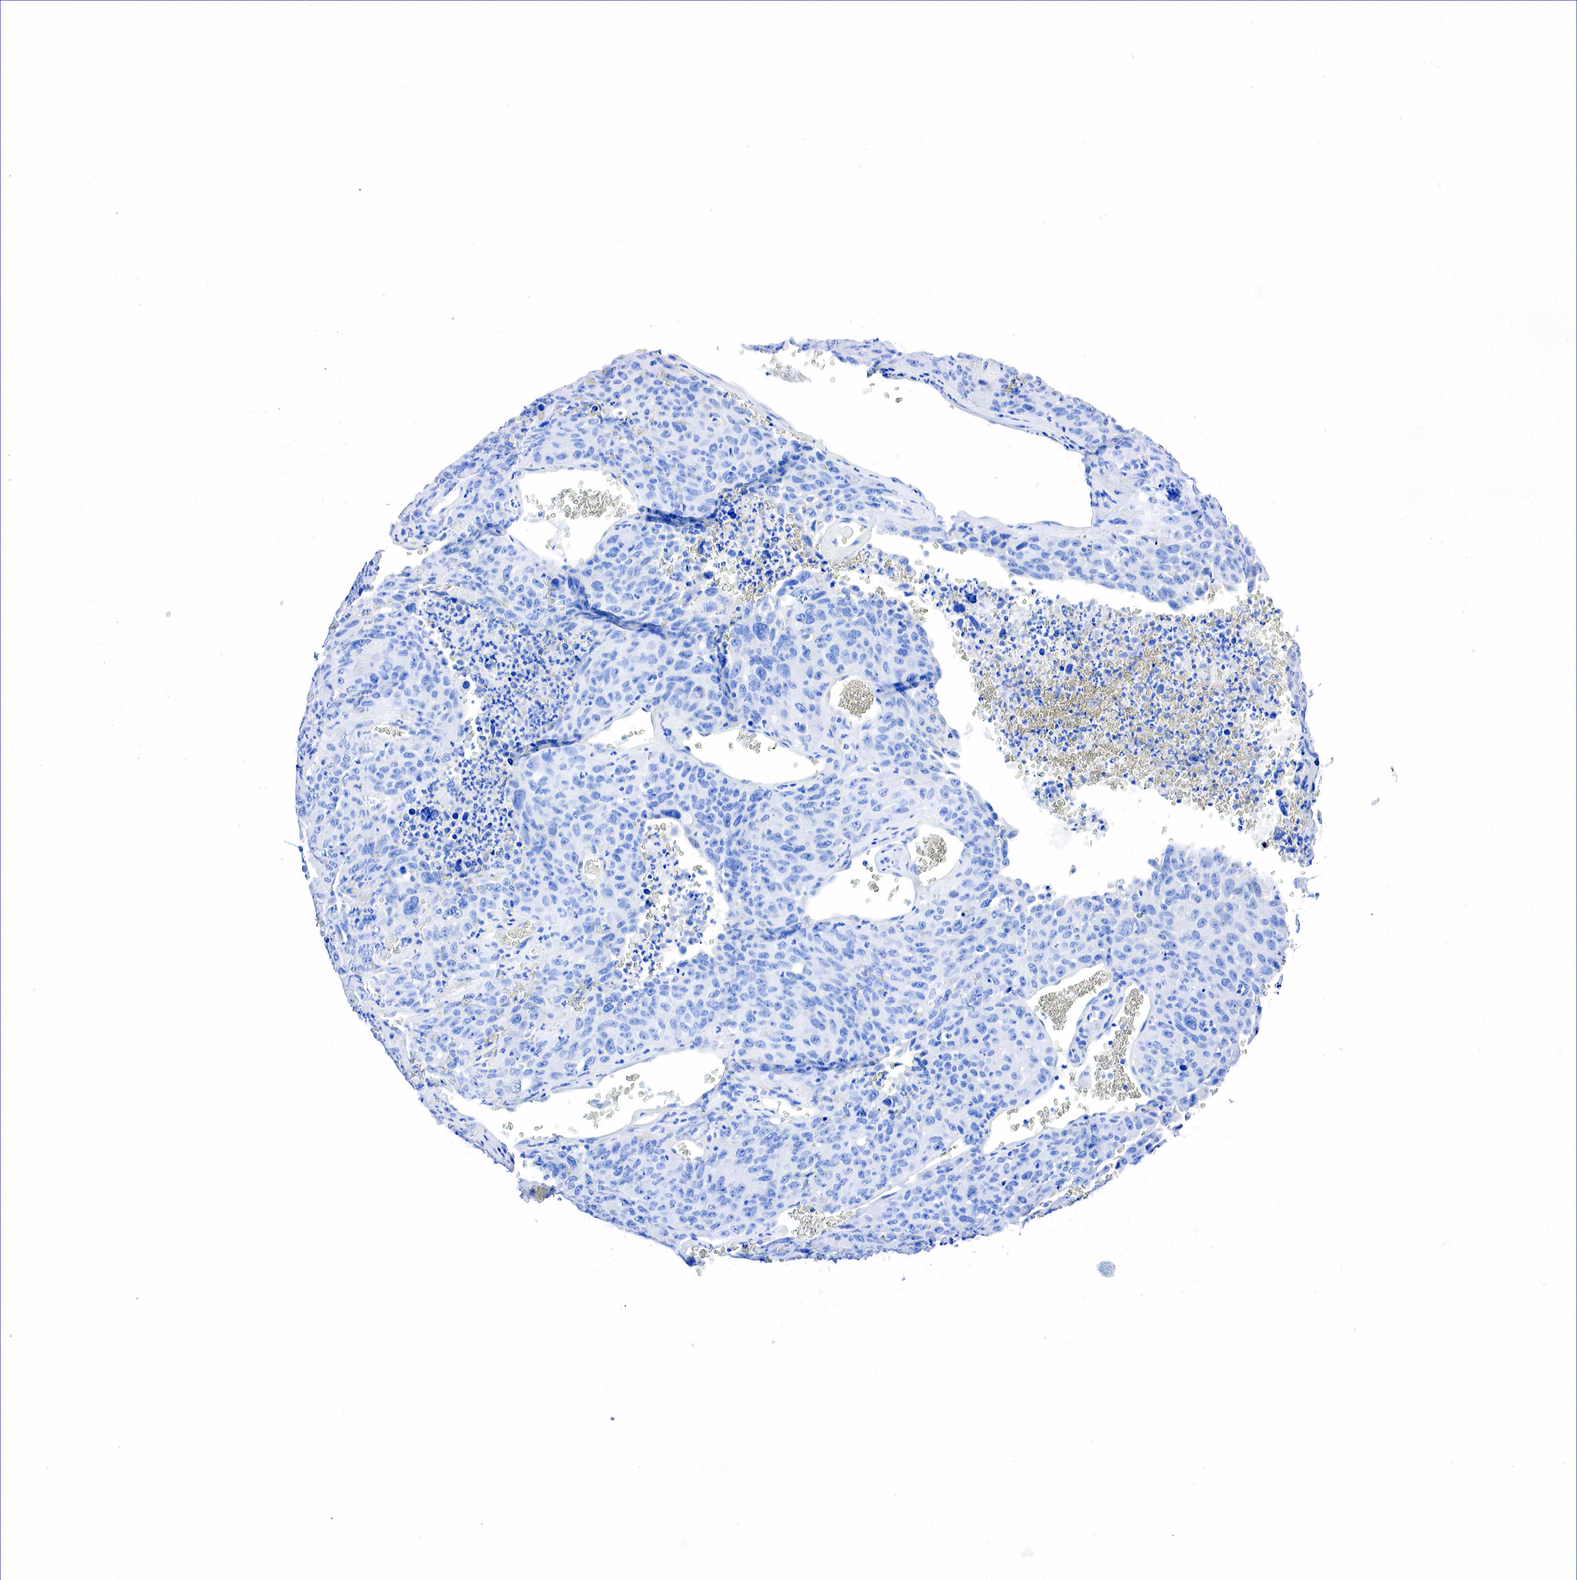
{"staining": {"intensity": "weak", "quantity": "<25%", "location": "nuclear"}, "tissue": "lung cancer", "cell_type": "Tumor cells", "image_type": "cancer", "snomed": [{"axis": "morphology", "description": "Squamous cell carcinoma, NOS"}, {"axis": "topography", "description": "Lung"}], "caption": "Lung cancer was stained to show a protein in brown. There is no significant expression in tumor cells.", "gene": "NKX2-1", "patient": {"sex": "male", "age": 64}}